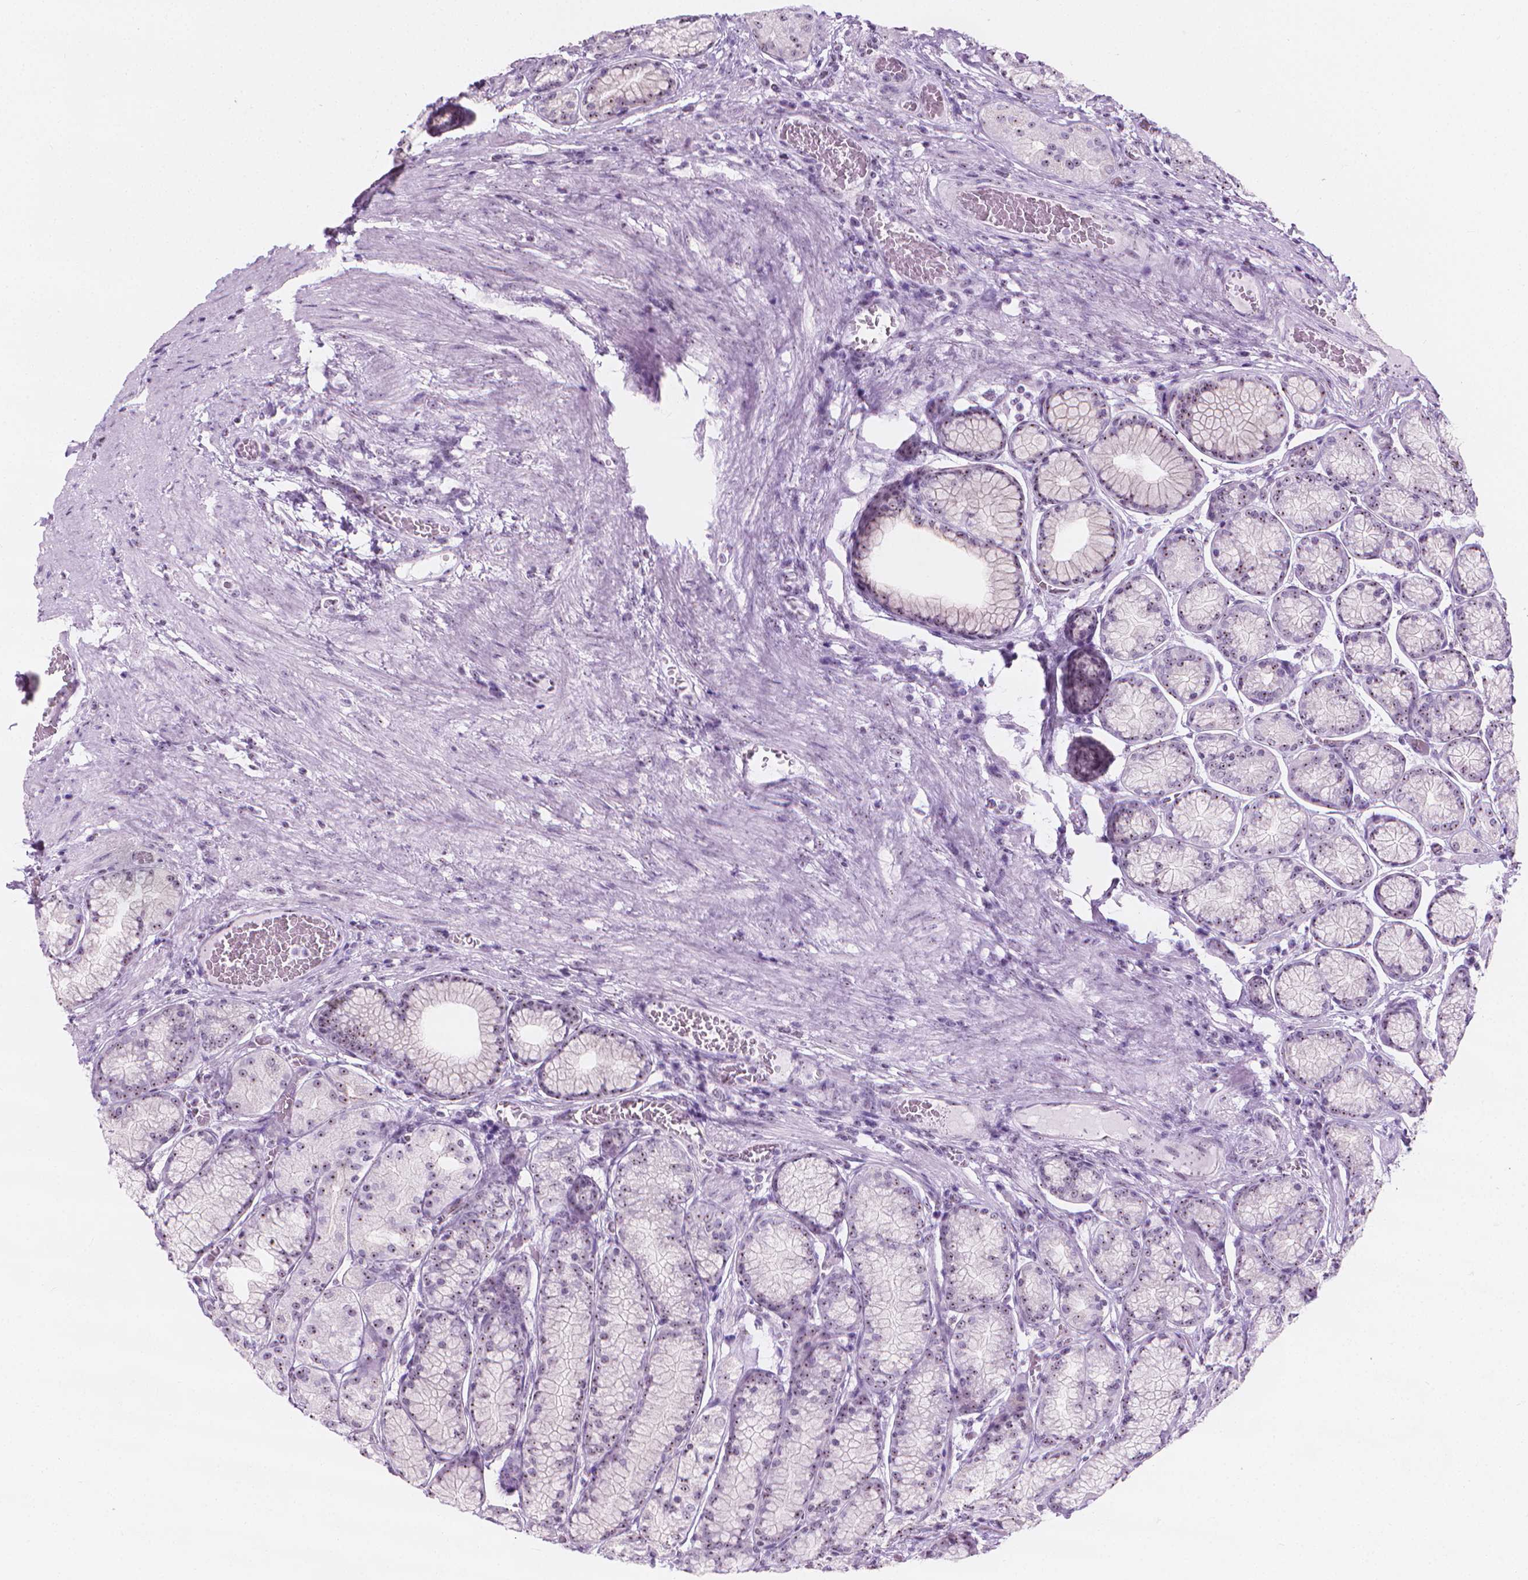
{"staining": {"intensity": "weak", "quantity": "25%-75%", "location": "nuclear"}, "tissue": "stomach", "cell_type": "Glandular cells", "image_type": "normal", "snomed": [{"axis": "morphology", "description": "Normal tissue, NOS"}, {"axis": "morphology", "description": "Adenocarcinoma, NOS"}, {"axis": "morphology", "description": "Adenocarcinoma, High grade"}, {"axis": "topography", "description": "Stomach, upper"}, {"axis": "topography", "description": "Stomach"}], "caption": "Immunohistochemistry (IHC) staining of benign stomach, which shows low levels of weak nuclear staining in approximately 25%-75% of glandular cells indicating weak nuclear protein expression. The staining was performed using DAB (brown) for protein detection and nuclei were counterstained in hematoxylin (blue).", "gene": "NOL7", "patient": {"sex": "female", "age": 65}}